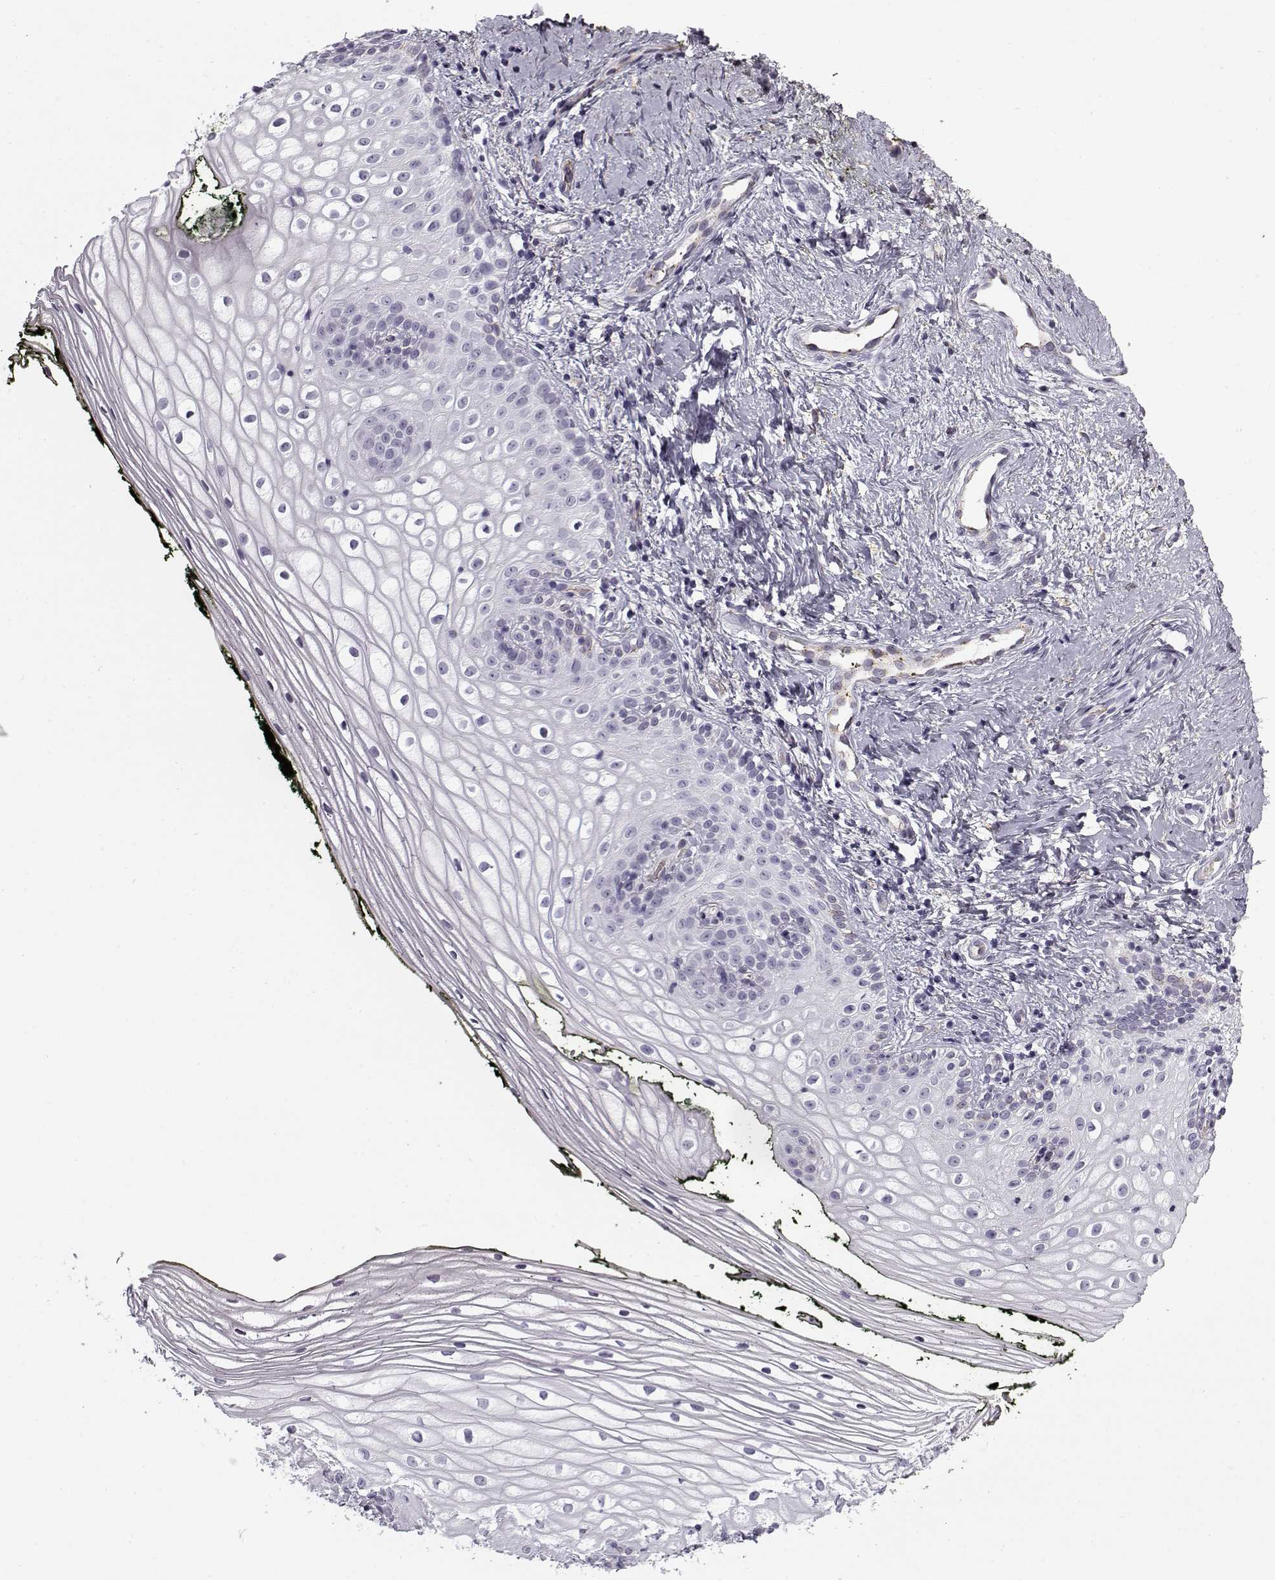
{"staining": {"intensity": "negative", "quantity": "none", "location": "none"}, "tissue": "vagina", "cell_type": "Squamous epithelial cells", "image_type": "normal", "snomed": [{"axis": "morphology", "description": "Normal tissue, NOS"}, {"axis": "topography", "description": "Vagina"}], "caption": "Immunohistochemistry (IHC) of normal human vagina exhibits no positivity in squamous epithelial cells.", "gene": "SNCA", "patient": {"sex": "female", "age": 47}}